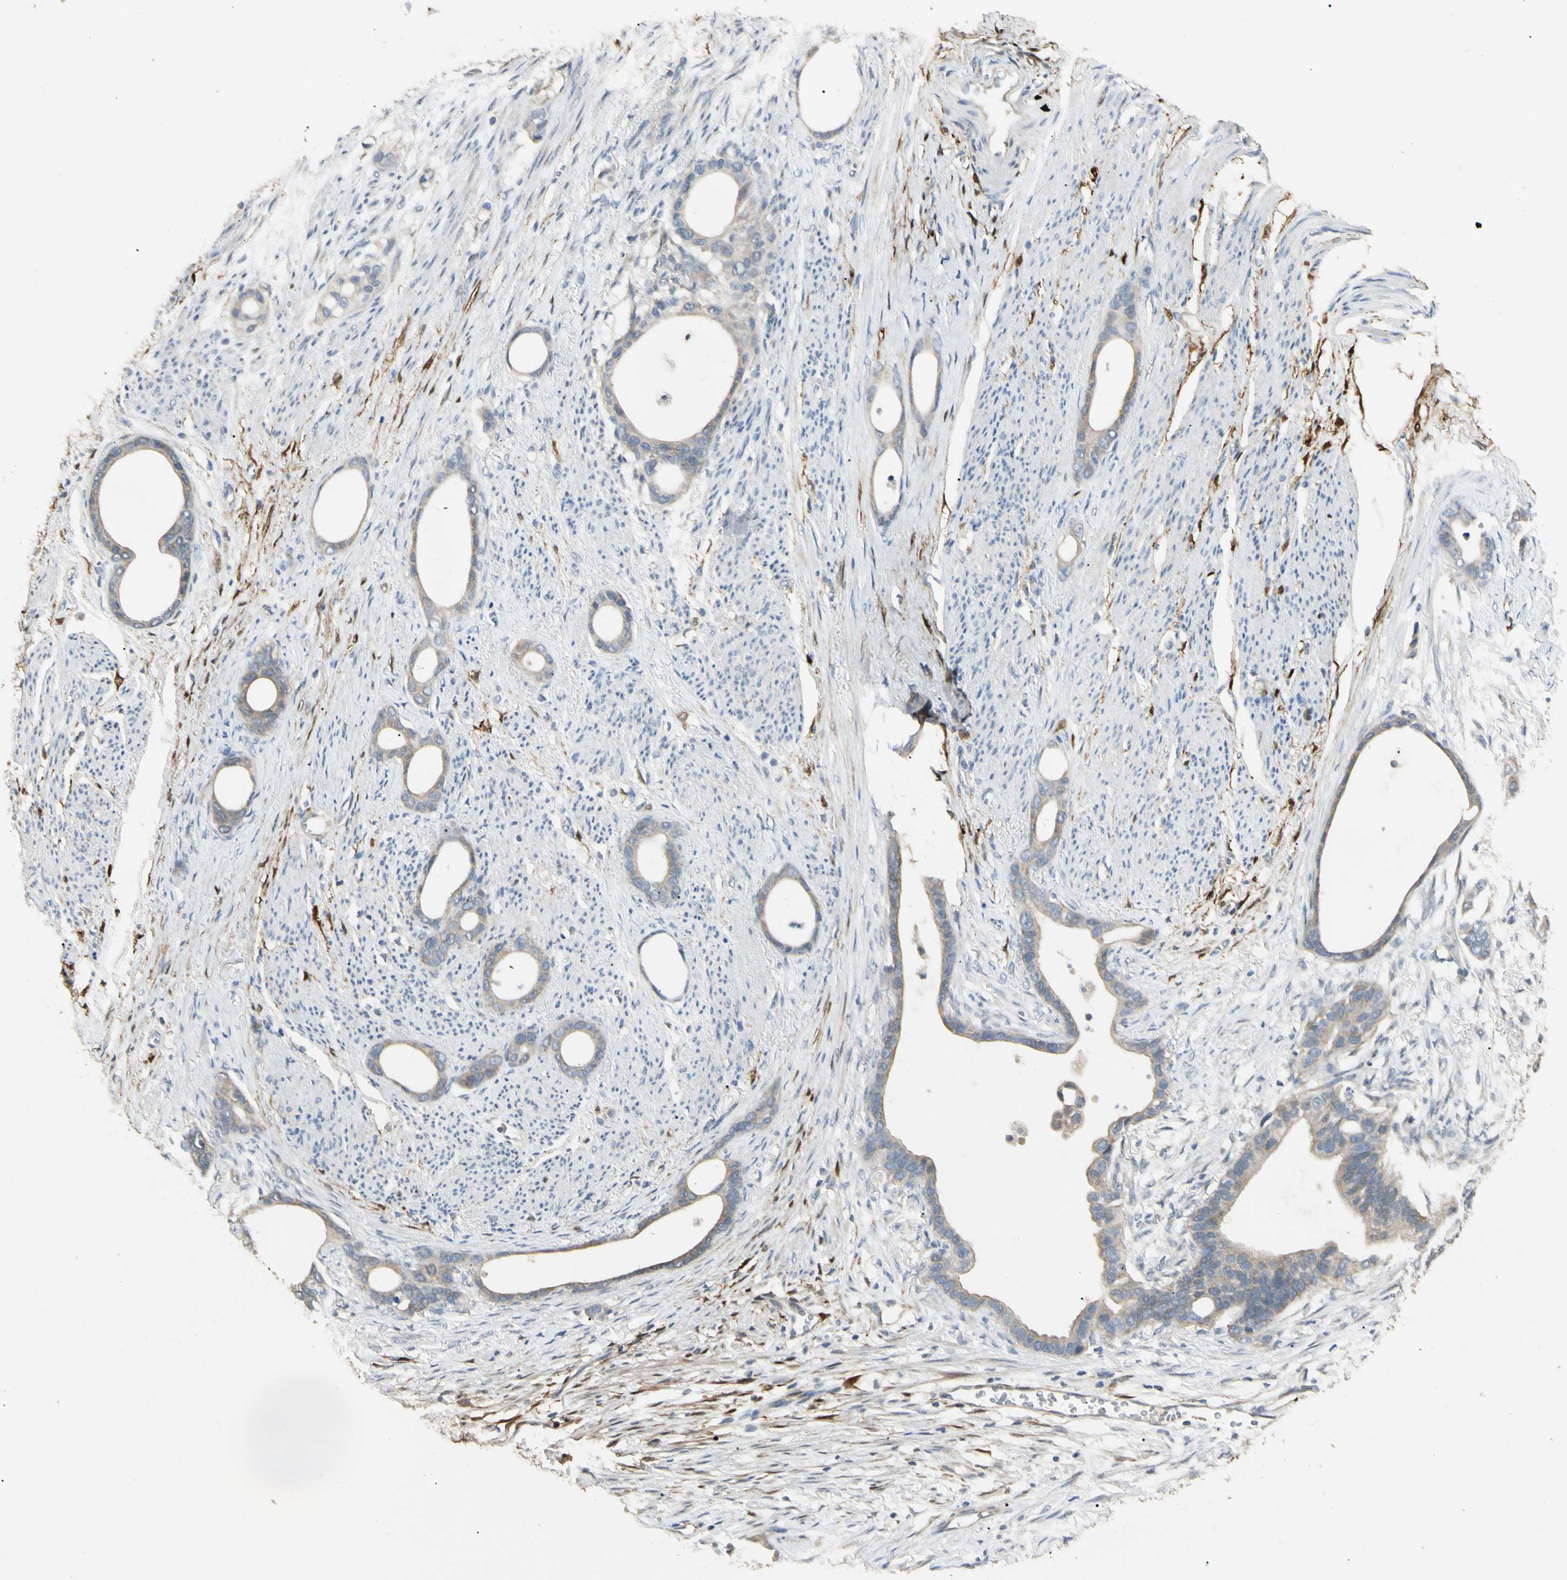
{"staining": {"intensity": "weak", "quantity": "25%-75%", "location": "cytoplasmic/membranous"}, "tissue": "stomach cancer", "cell_type": "Tumor cells", "image_type": "cancer", "snomed": [{"axis": "morphology", "description": "Adenocarcinoma, NOS"}, {"axis": "topography", "description": "Stomach"}], "caption": "A micrograph of human stomach adenocarcinoma stained for a protein demonstrates weak cytoplasmic/membranous brown staining in tumor cells.", "gene": "GNE", "patient": {"sex": "female", "age": 75}}